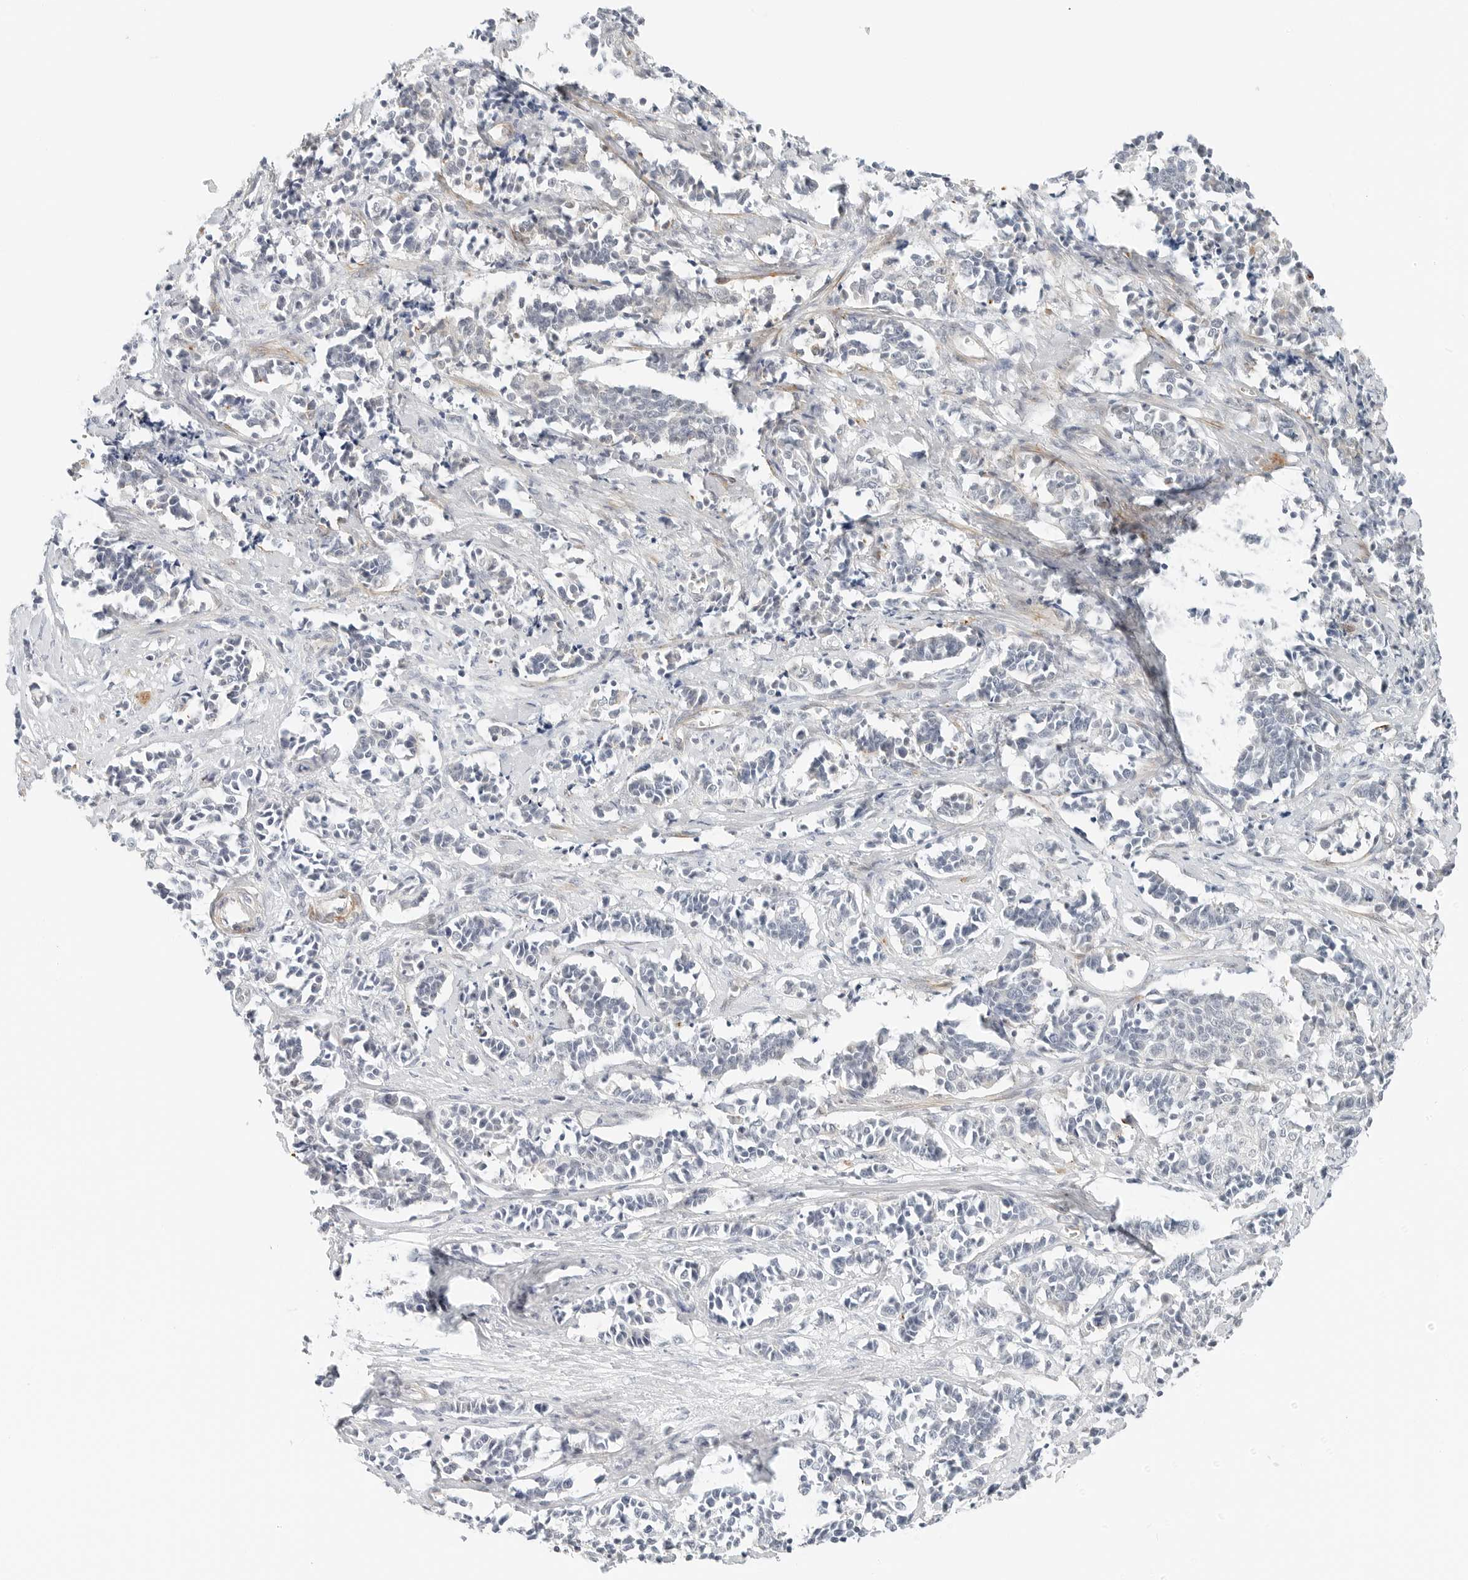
{"staining": {"intensity": "negative", "quantity": "none", "location": "none"}, "tissue": "cervical cancer", "cell_type": "Tumor cells", "image_type": "cancer", "snomed": [{"axis": "morphology", "description": "Normal tissue, NOS"}, {"axis": "morphology", "description": "Squamous cell carcinoma, NOS"}, {"axis": "topography", "description": "Cervix"}], "caption": "Protein analysis of cervical cancer demonstrates no significant expression in tumor cells.", "gene": "IQCC", "patient": {"sex": "female", "age": 35}}